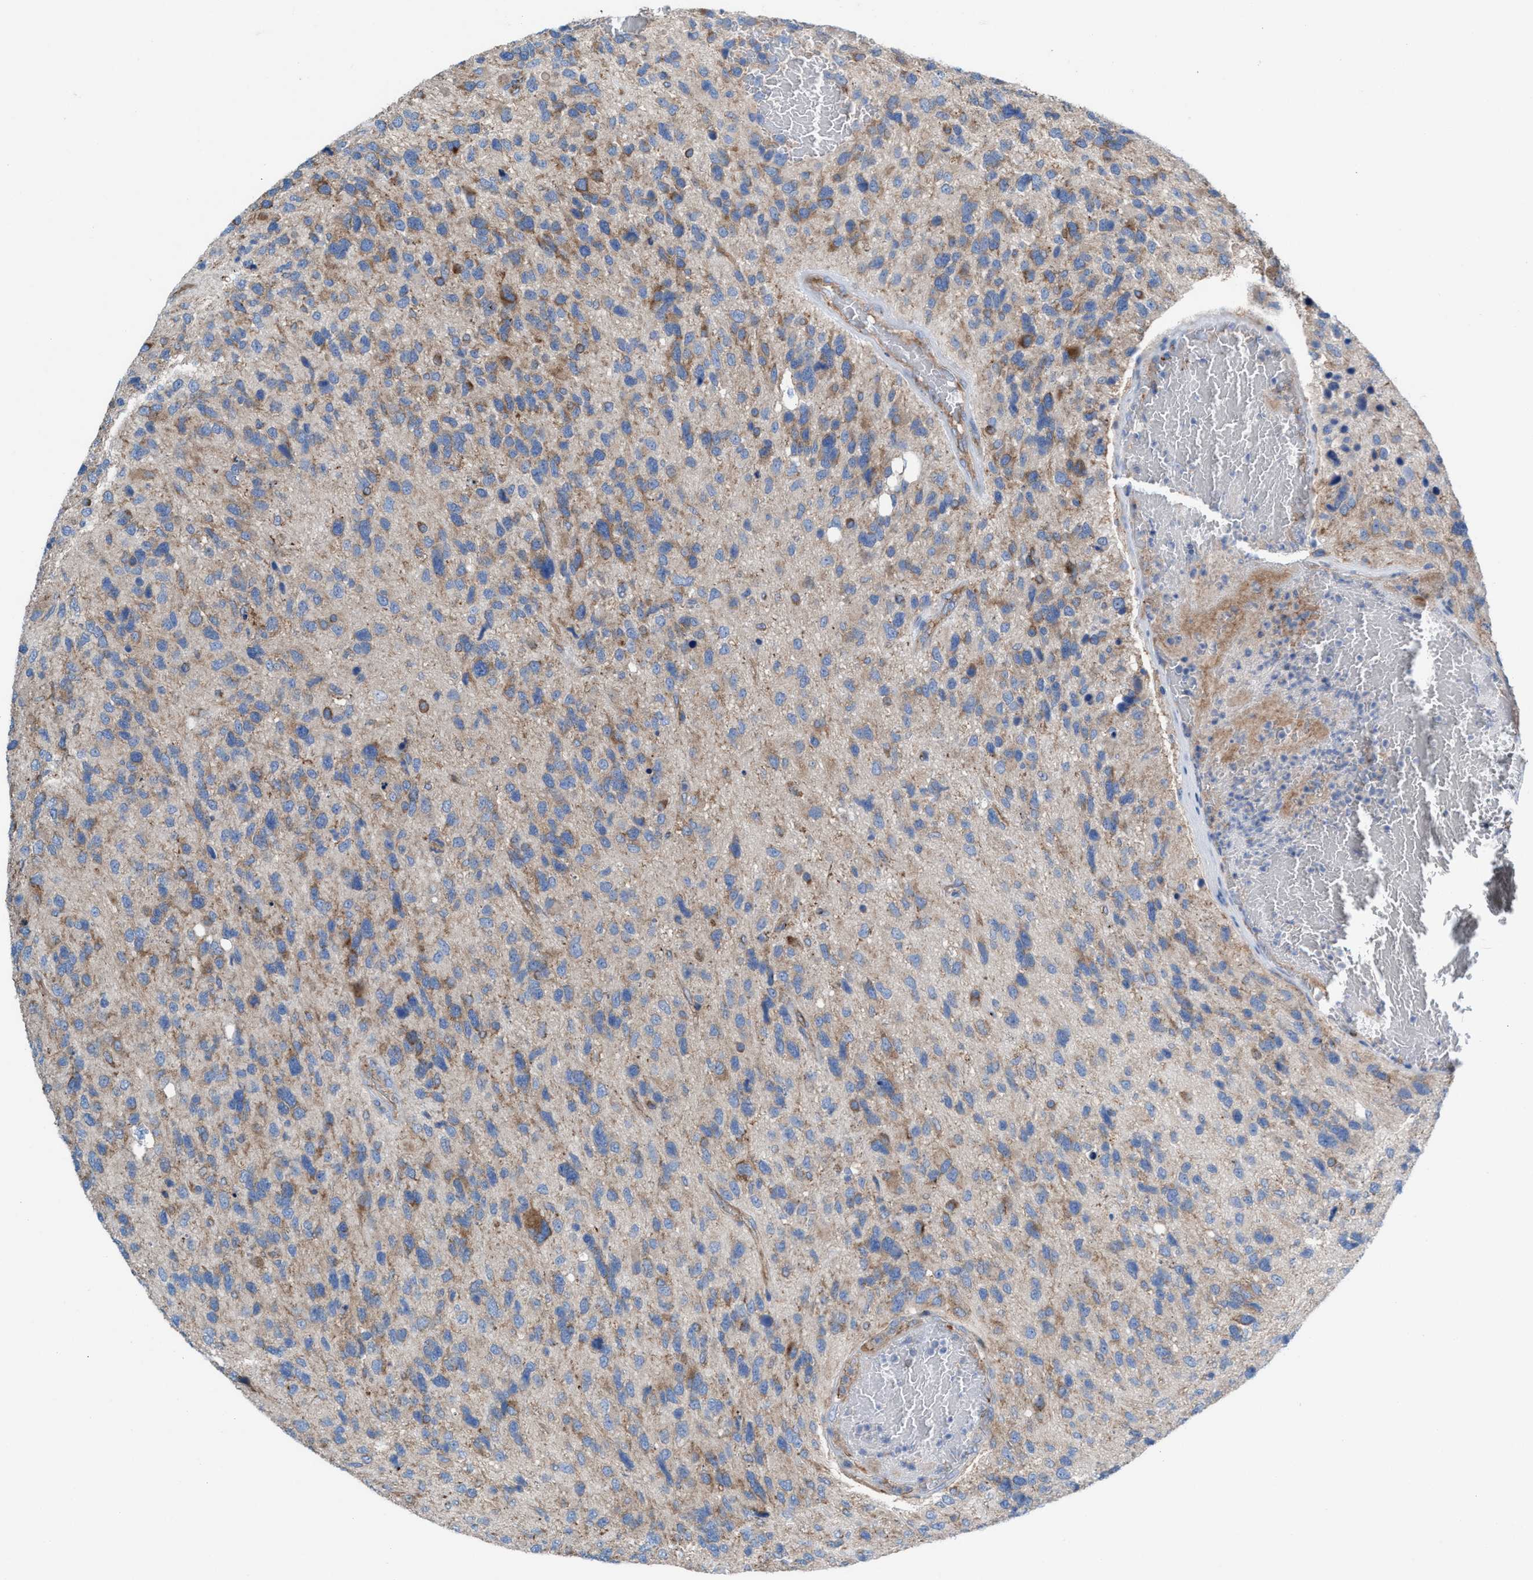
{"staining": {"intensity": "weak", "quantity": ">75%", "location": "cytoplasmic/membranous"}, "tissue": "glioma", "cell_type": "Tumor cells", "image_type": "cancer", "snomed": [{"axis": "morphology", "description": "Glioma, malignant, High grade"}, {"axis": "topography", "description": "Brain"}], "caption": "Tumor cells display low levels of weak cytoplasmic/membranous staining in about >75% of cells in glioma.", "gene": "NYAP1", "patient": {"sex": "female", "age": 58}}